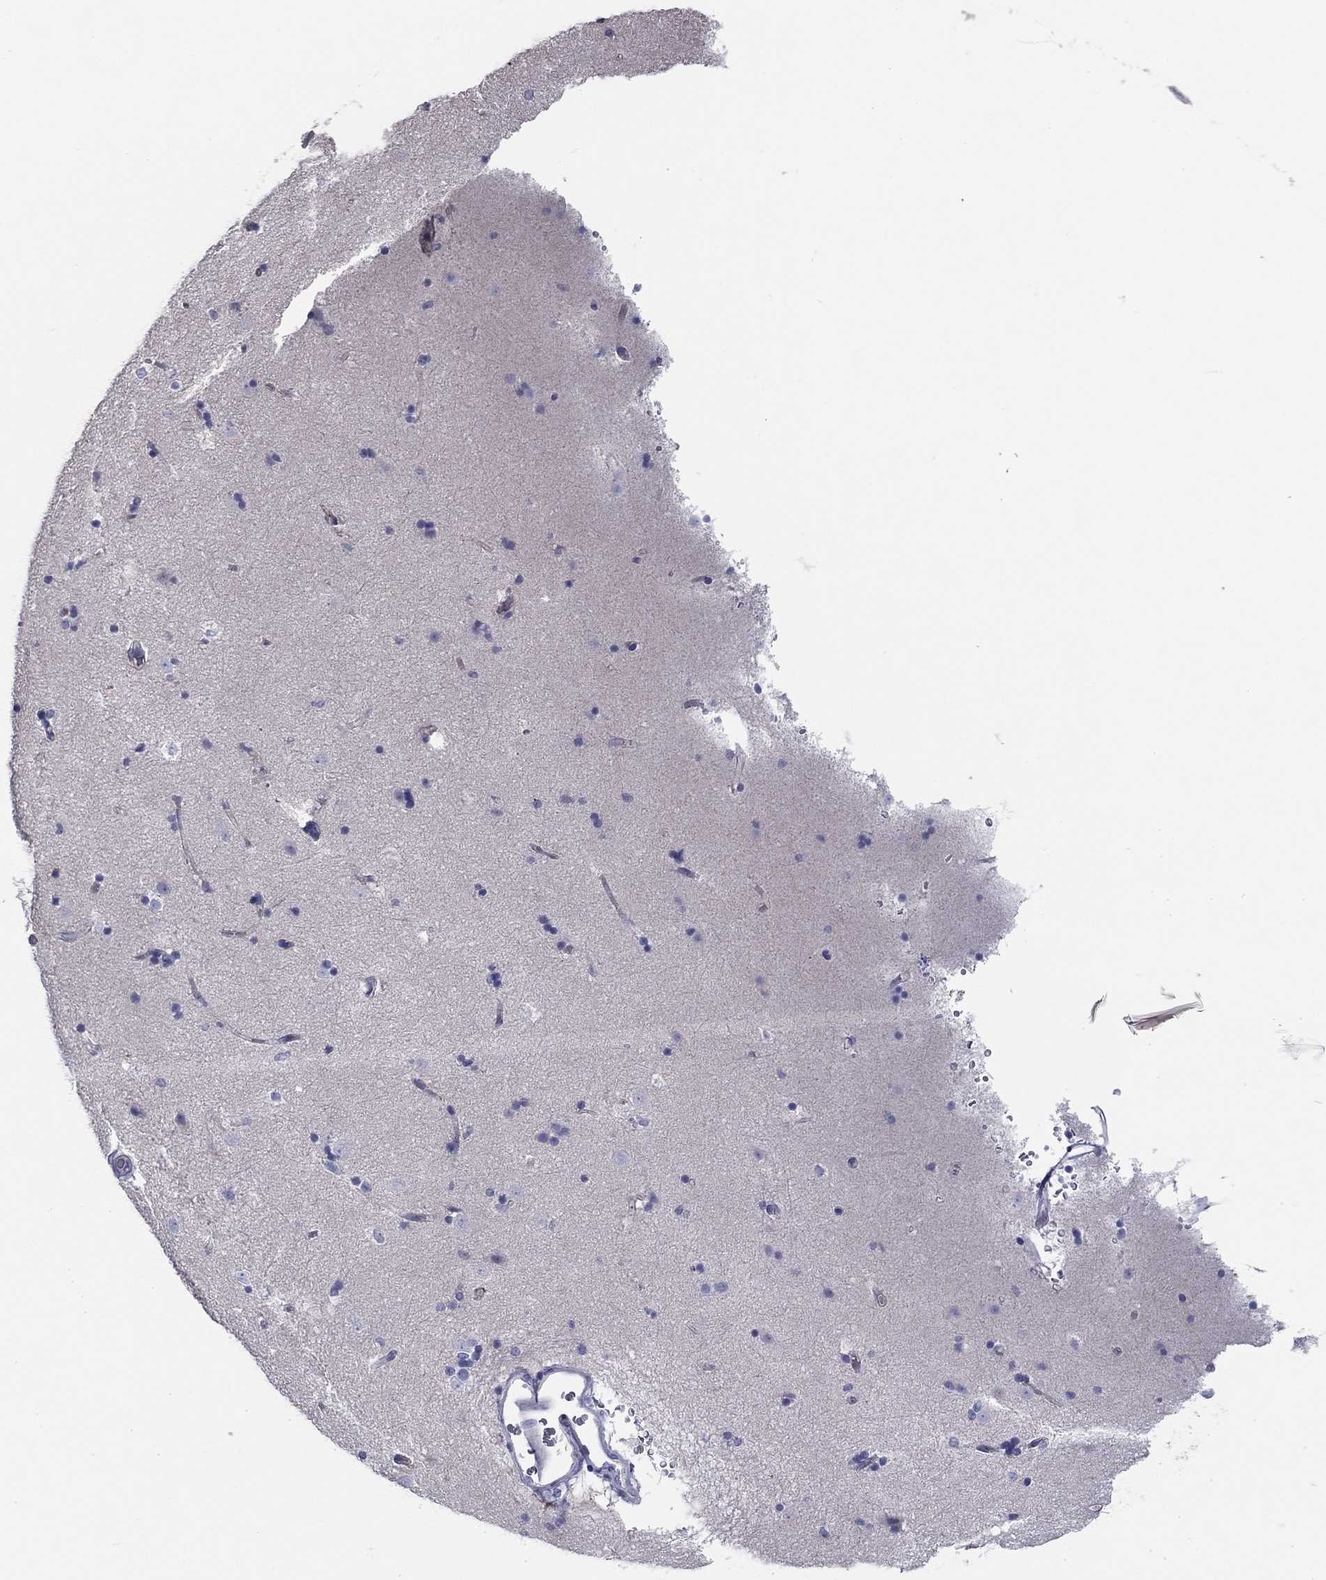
{"staining": {"intensity": "negative", "quantity": "none", "location": "none"}, "tissue": "caudate", "cell_type": "Glial cells", "image_type": "normal", "snomed": [{"axis": "morphology", "description": "Normal tissue, NOS"}, {"axis": "topography", "description": "Lateral ventricle wall"}], "caption": "This is a image of IHC staining of benign caudate, which shows no staining in glial cells.", "gene": "CPLX4", "patient": {"sex": "male", "age": 51}}